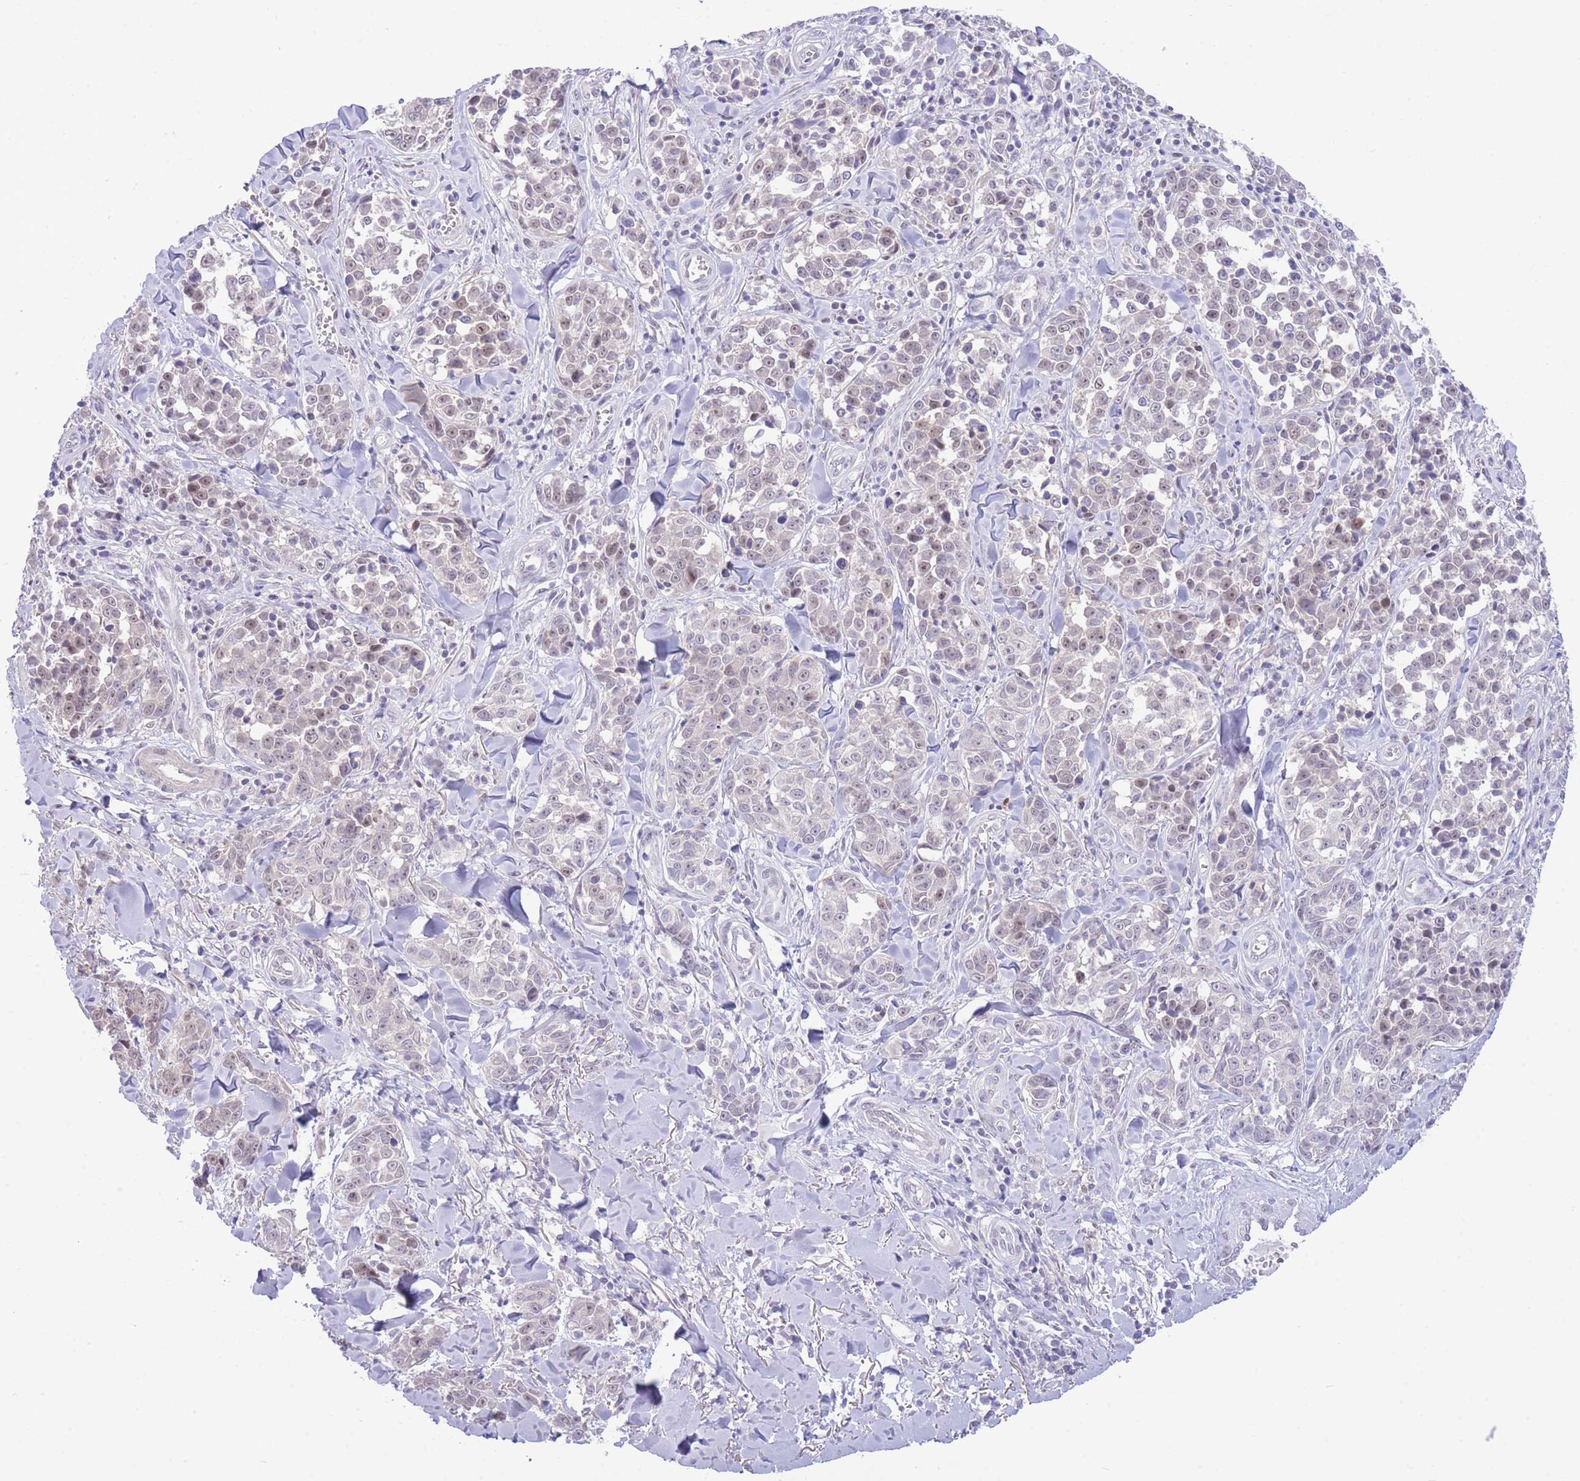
{"staining": {"intensity": "weak", "quantity": "25%-75%", "location": "nuclear"}, "tissue": "melanoma", "cell_type": "Tumor cells", "image_type": "cancer", "snomed": [{"axis": "morphology", "description": "Malignant melanoma, NOS"}, {"axis": "topography", "description": "Skin"}], "caption": "Protein staining exhibits weak nuclear staining in about 25%-75% of tumor cells in malignant melanoma.", "gene": "FBXO46", "patient": {"sex": "female", "age": 64}}